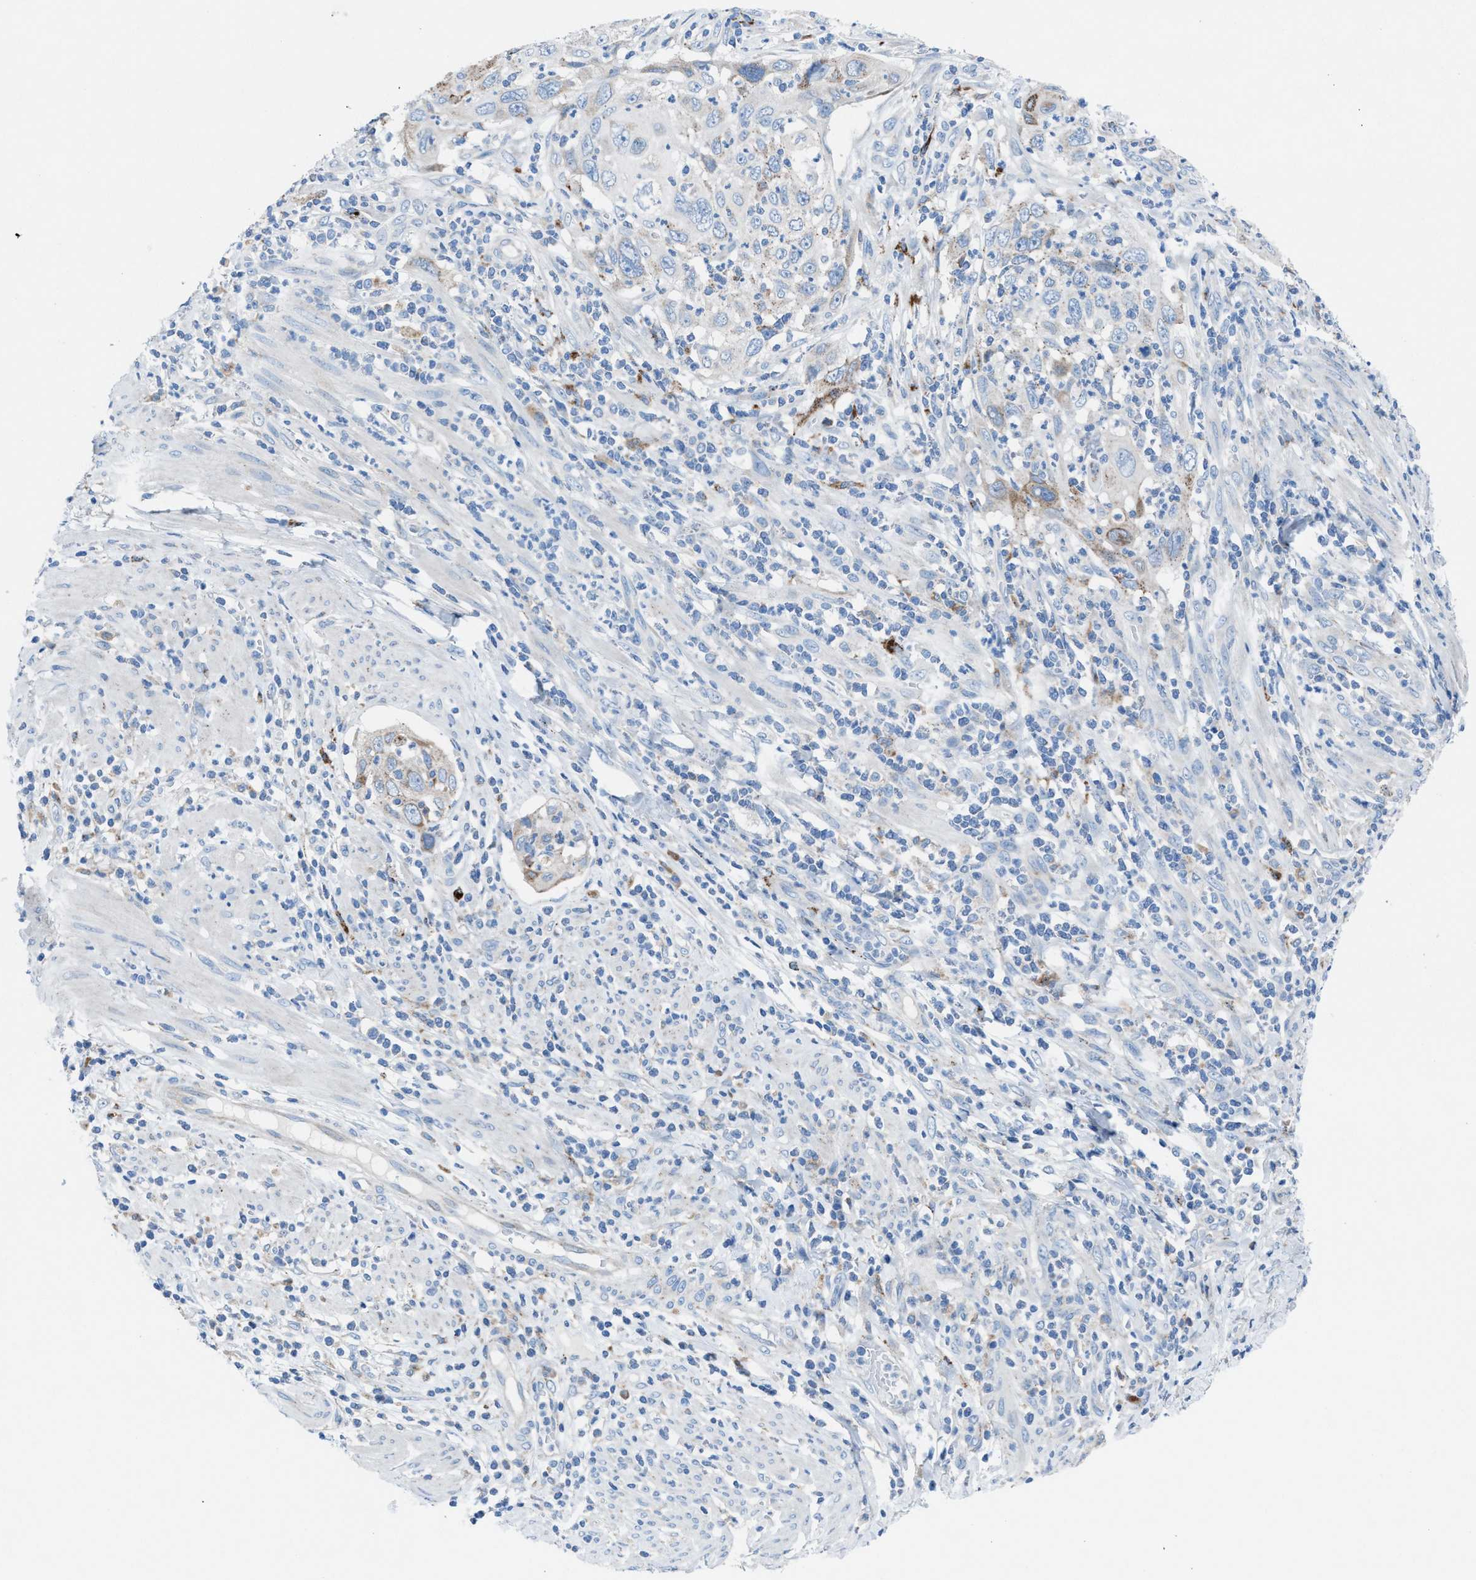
{"staining": {"intensity": "weak", "quantity": "<25%", "location": "cytoplasmic/membranous"}, "tissue": "cervical cancer", "cell_type": "Tumor cells", "image_type": "cancer", "snomed": [{"axis": "morphology", "description": "Squamous cell carcinoma, NOS"}, {"axis": "topography", "description": "Cervix"}], "caption": "This is an IHC histopathology image of human cervical squamous cell carcinoma. There is no positivity in tumor cells.", "gene": "CD1B", "patient": {"sex": "female", "age": 70}}